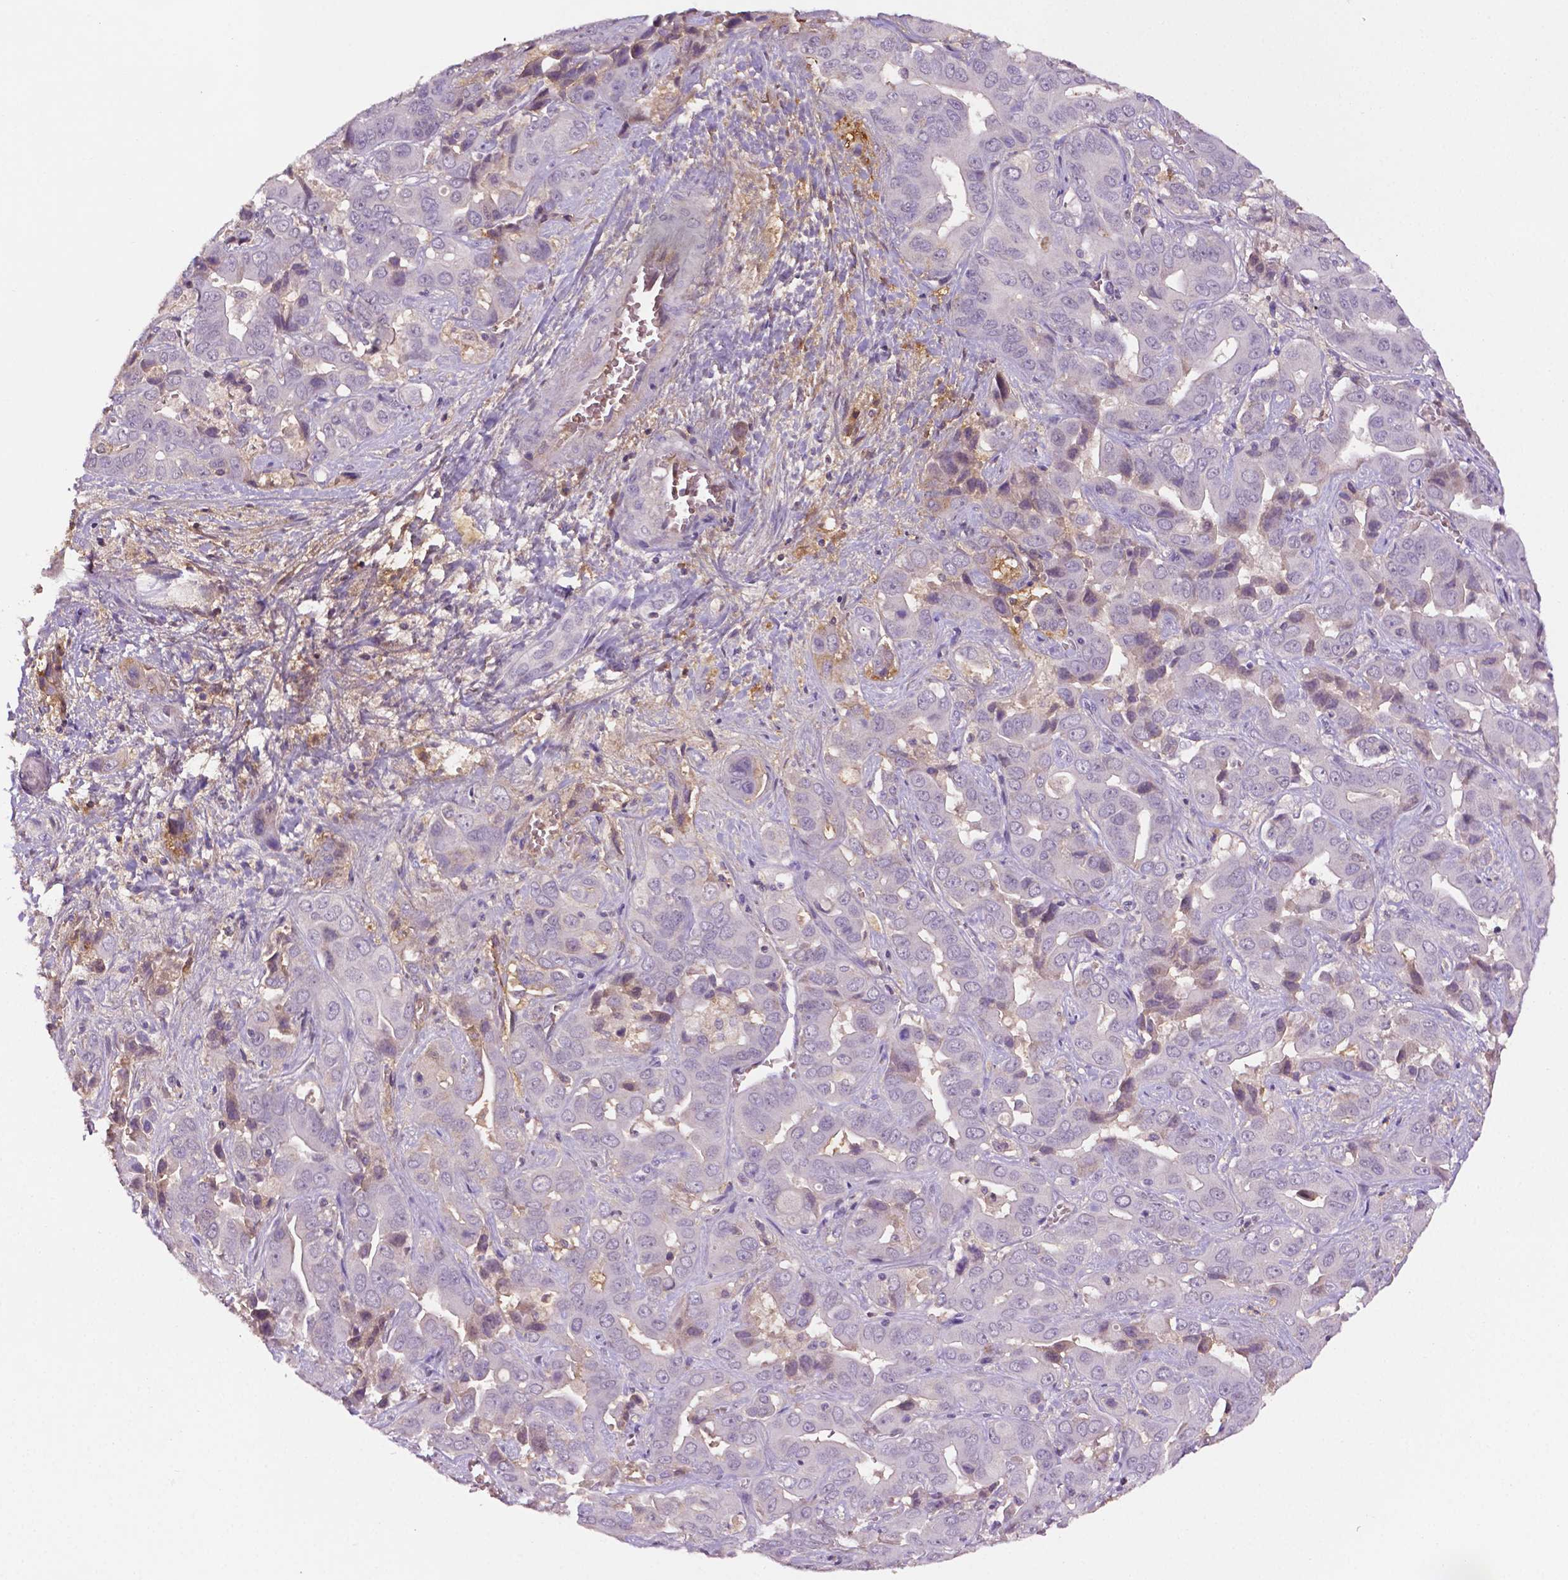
{"staining": {"intensity": "negative", "quantity": "none", "location": "none"}, "tissue": "liver cancer", "cell_type": "Tumor cells", "image_type": "cancer", "snomed": [{"axis": "morphology", "description": "Cholangiocarcinoma"}, {"axis": "topography", "description": "Liver"}], "caption": "The immunohistochemistry (IHC) histopathology image has no significant positivity in tumor cells of liver cancer tissue.", "gene": "FBLN1", "patient": {"sex": "female", "age": 52}}